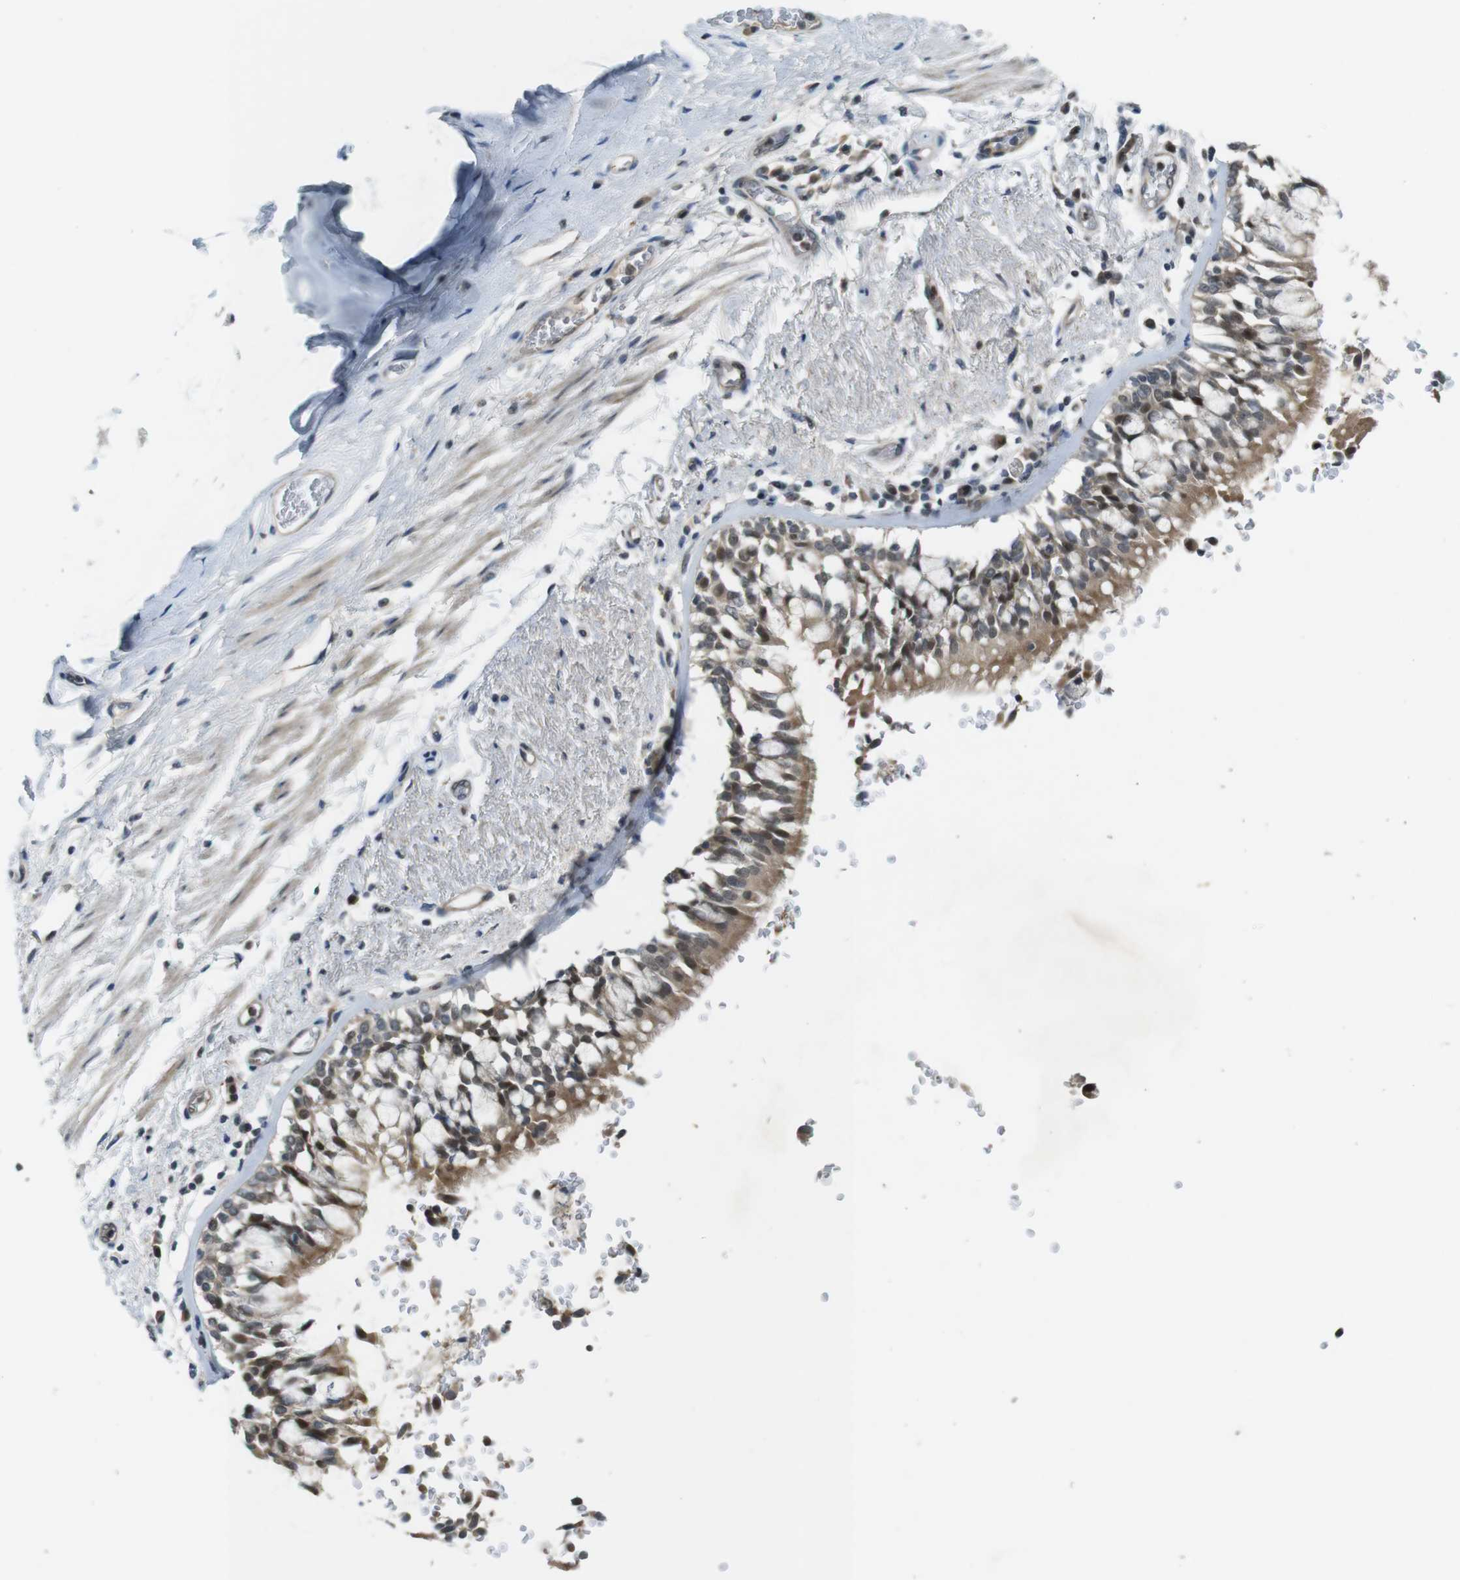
{"staining": {"intensity": "moderate", "quantity": ">75%", "location": "cytoplasmic/membranous,nuclear"}, "tissue": "bronchus", "cell_type": "Respiratory epithelial cells", "image_type": "normal", "snomed": [{"axis": "morphology", "description": "Normal tissue, NOS"}, {"axis": "morphology", "description": "Adenocarcinoma, NOS"}, {"axis": "topography", "description": "Bronchus"}, {"axis": "topography", "description": "Lung"}], "caption": "Unremarkable bronchus displays moderate cytoplasmic/membranous,nuclear positivity in approximately >75% of respiratory epithelial cells, visualized by immunohistochemistry.", "gene": "MAPKAPK5", "patient": {"sex": "male", "age": 71}}